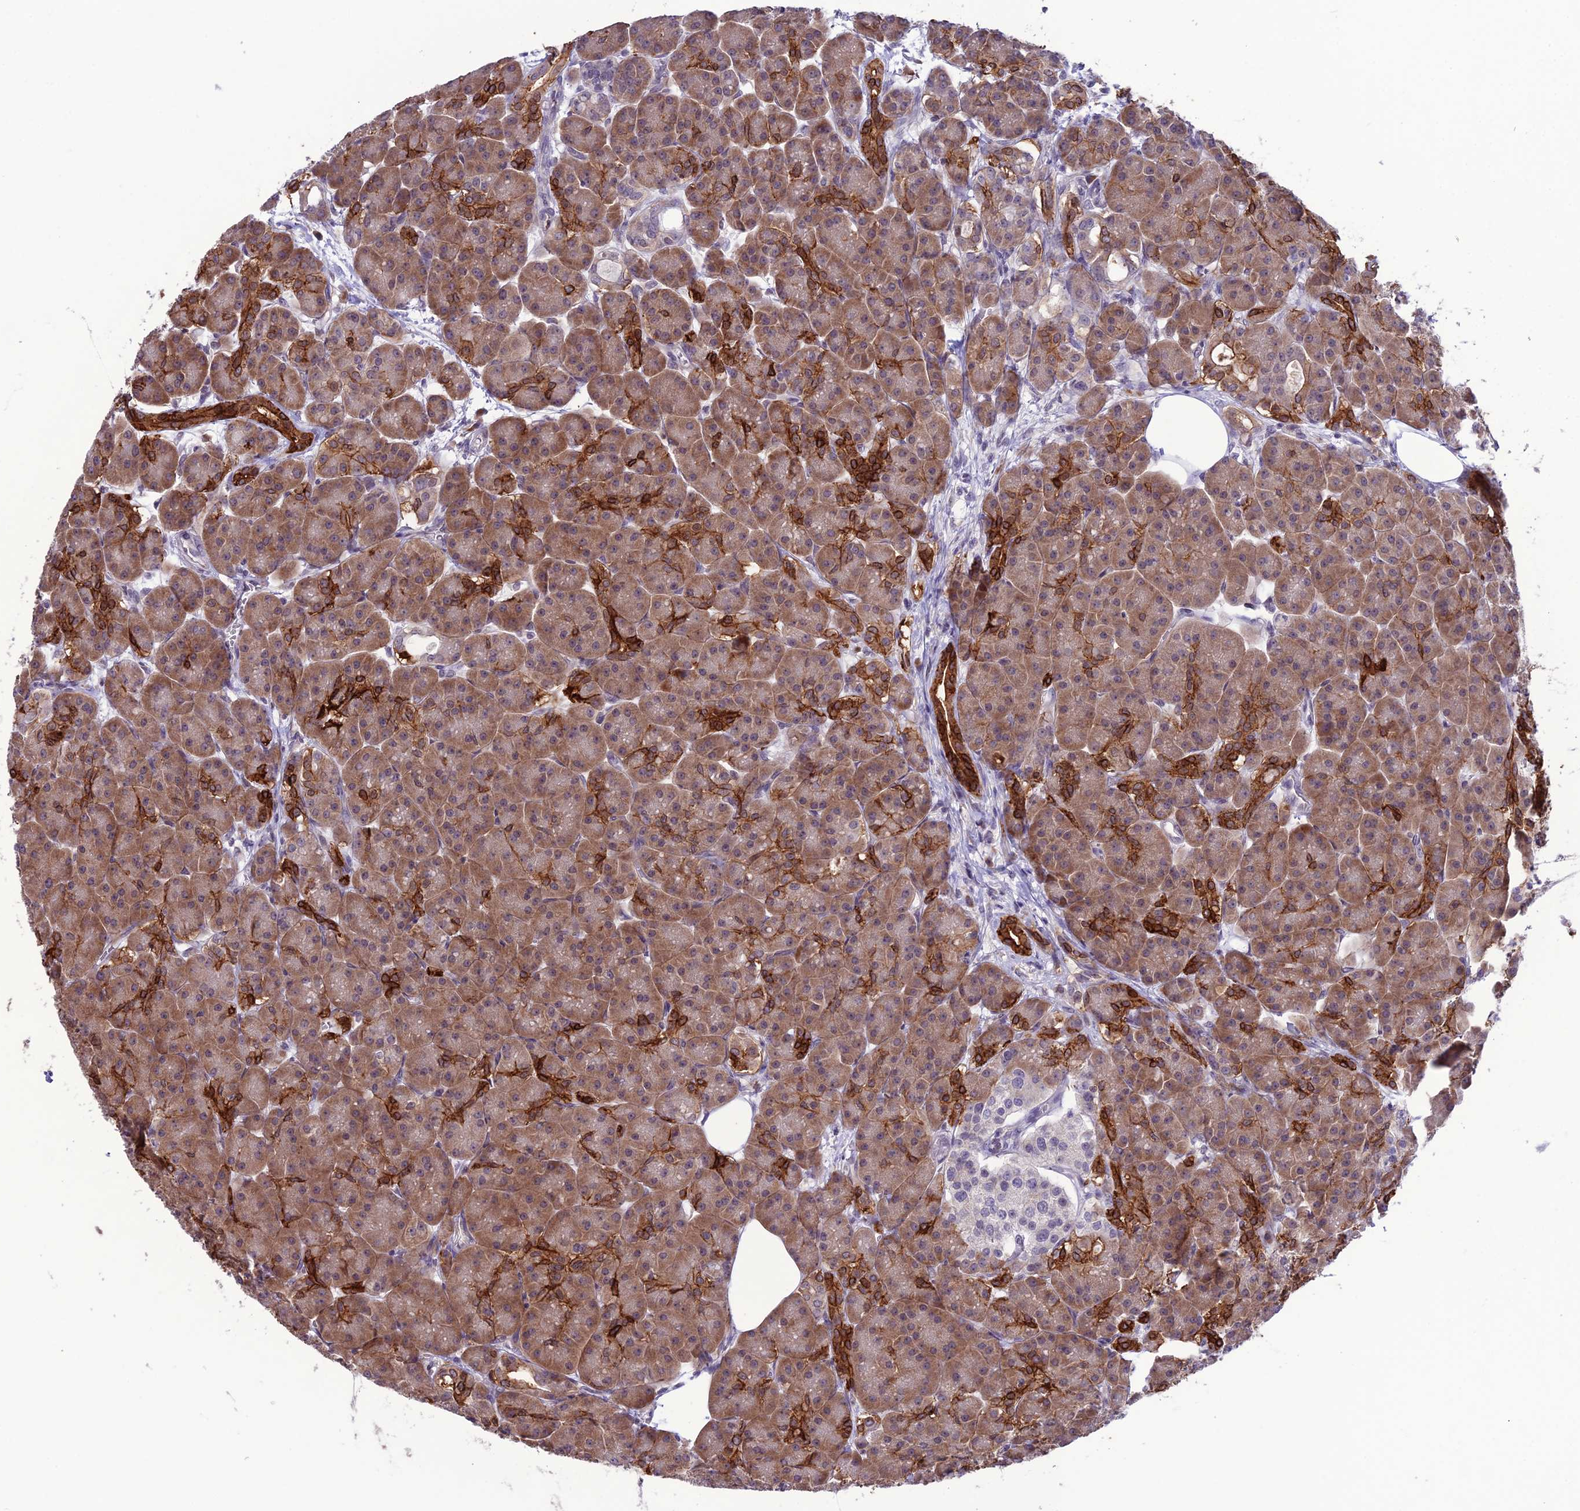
{"staining": {"intensity": "strong", "quantity": ">75%", "location": "cytoplasmic/membranous"}, "tissue": "pancreas", "cell_type": "Exocrine glandular cells", "image_type": "normal", "snomed": [{"axis": "morphology", "description": "Normal tissue, NOS"}, {"axis": "topography", "description": "Pancreas"}], "caption": "A high-resolution micrograph shows IHC staining of benign pancreas, which displays strong cytoplasmic/membranous staining in approximately >75% of exocrine glandular cells.", "gene": "RPS26", "patient": {"sex": "male", "age": 63}}